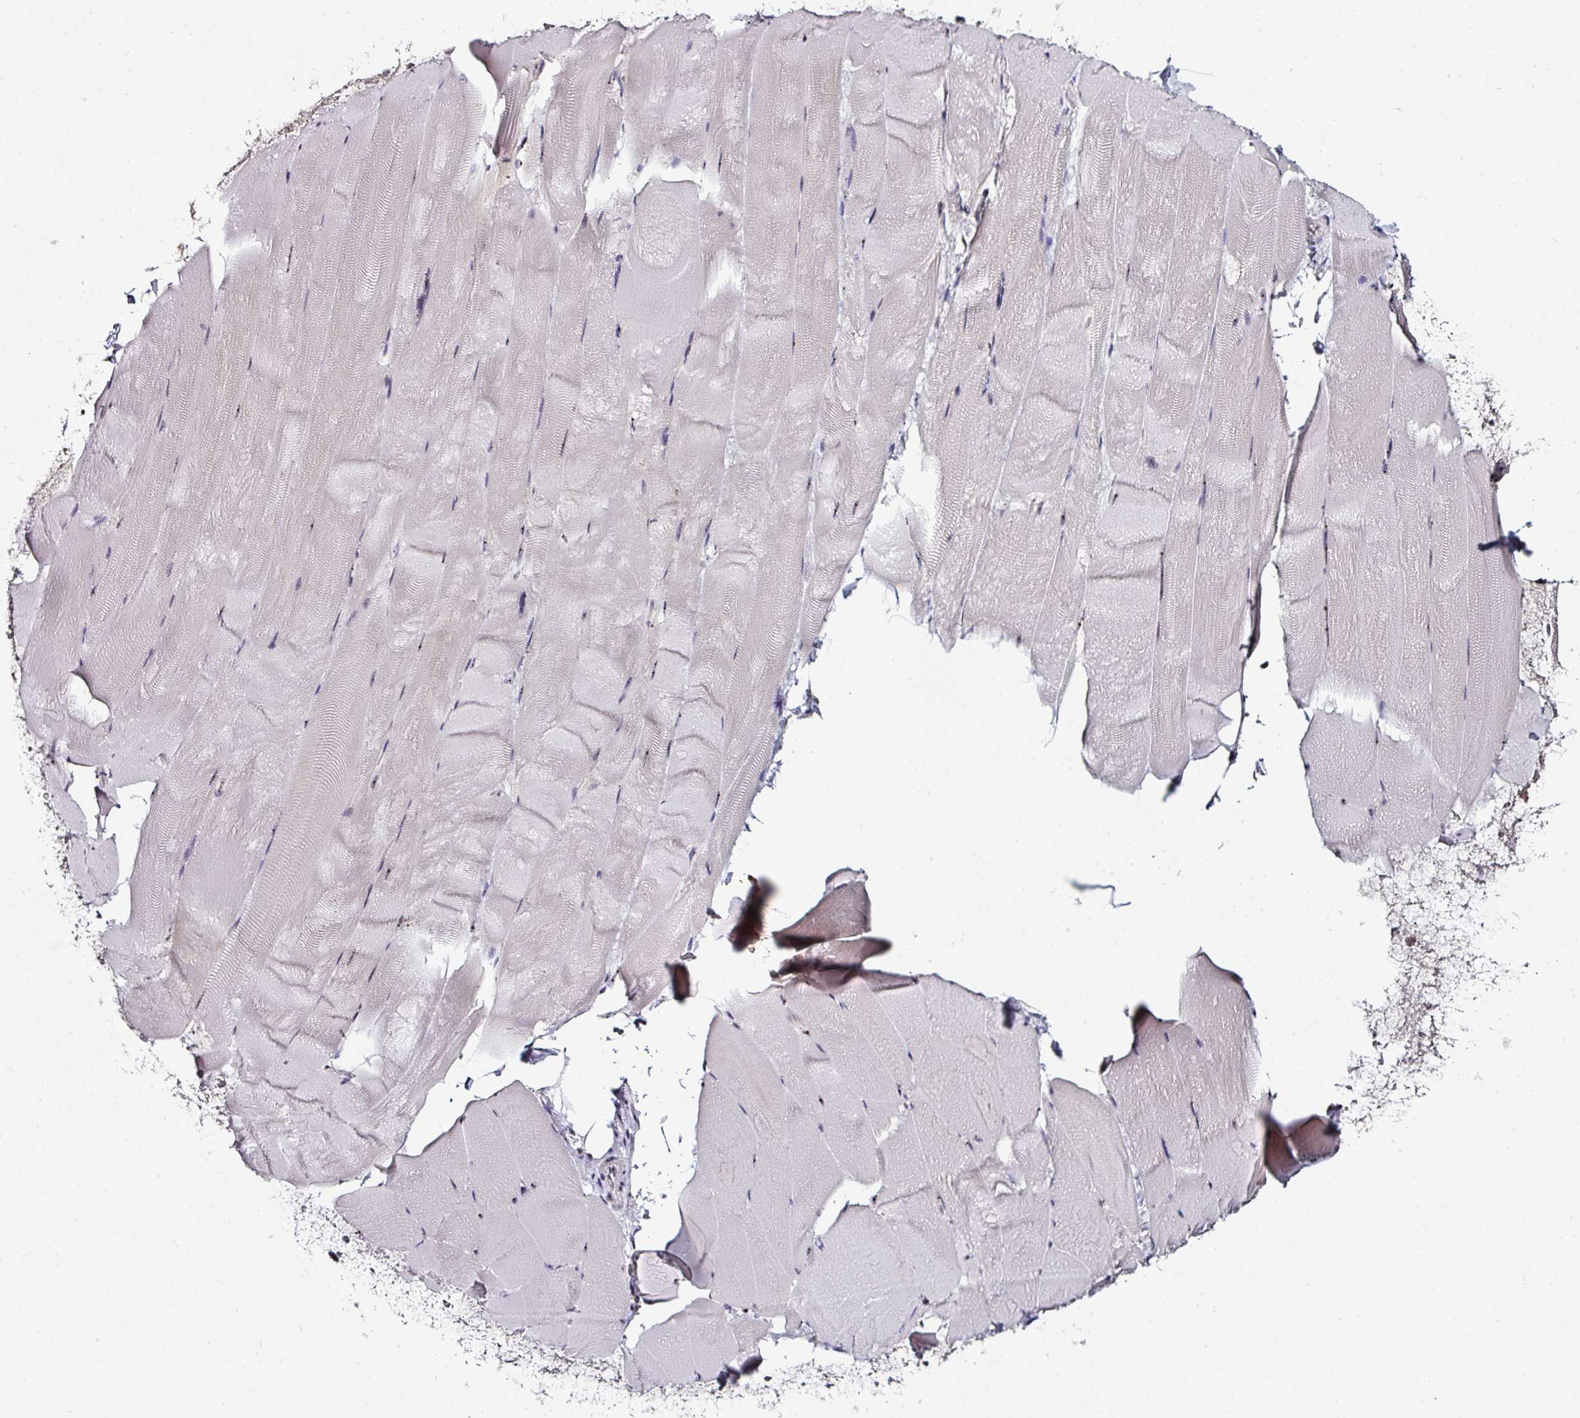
{"staining": {"intensity": "negative", "quantity": "none", "location": "none"}, "tissue": "skeletal muscle", "cell_type": "Myocytes", "image_type": "normal", "snomed": [{"axis": "morphology", "description": "Normal tissue, NOS"}, {"axis": "topography", "description": "Skeletal muscle"}], "caption": "Myocytes are negative for brown protein staining in unremarkable skeletal muscle. (DAB (3,3'-diaminobenzidine) immunohistochemistry with hematoxylin counter stain).", "gene": "NACC2", "patient": {"sex": "female", "age": 64}}